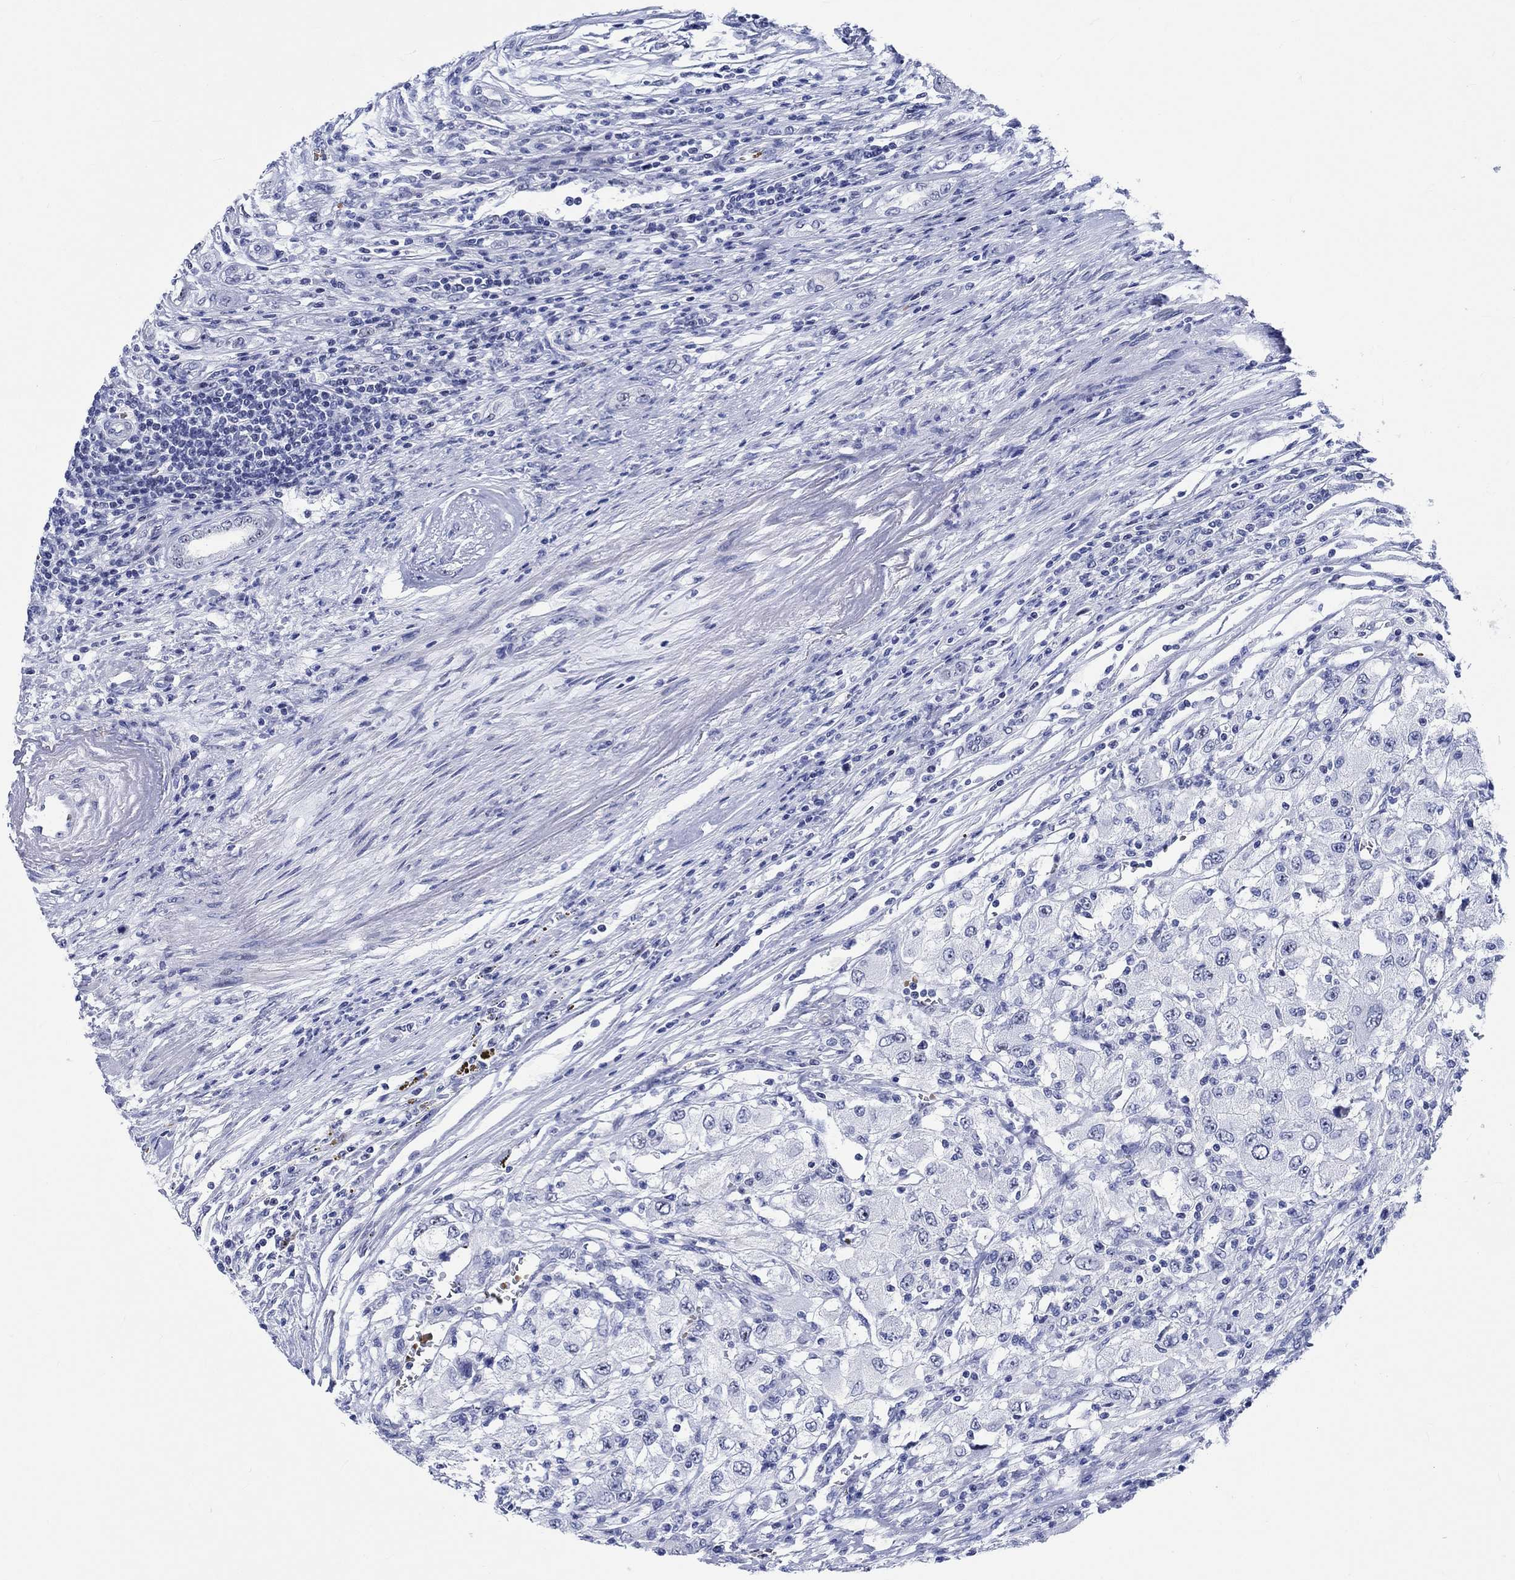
{"staining": {"intensity": "negative", "quantity": "none", "location": "none"}, "tissue": "renal cancer", "cell_type": "Tumor cells", "image_type": "cancer", "snomed": [{"axis": "morphology", "description": "Adenocarcinoma, NOS"}, {"axis": "topography", "description": "Kidney"}], "caption": "Immunohistochemical staining of human adenocarcinoma (renal) reveals no significant positivity in tumor cells.", "gene": "ZNF446", "patient": {"sex": "female", "age": 67}}